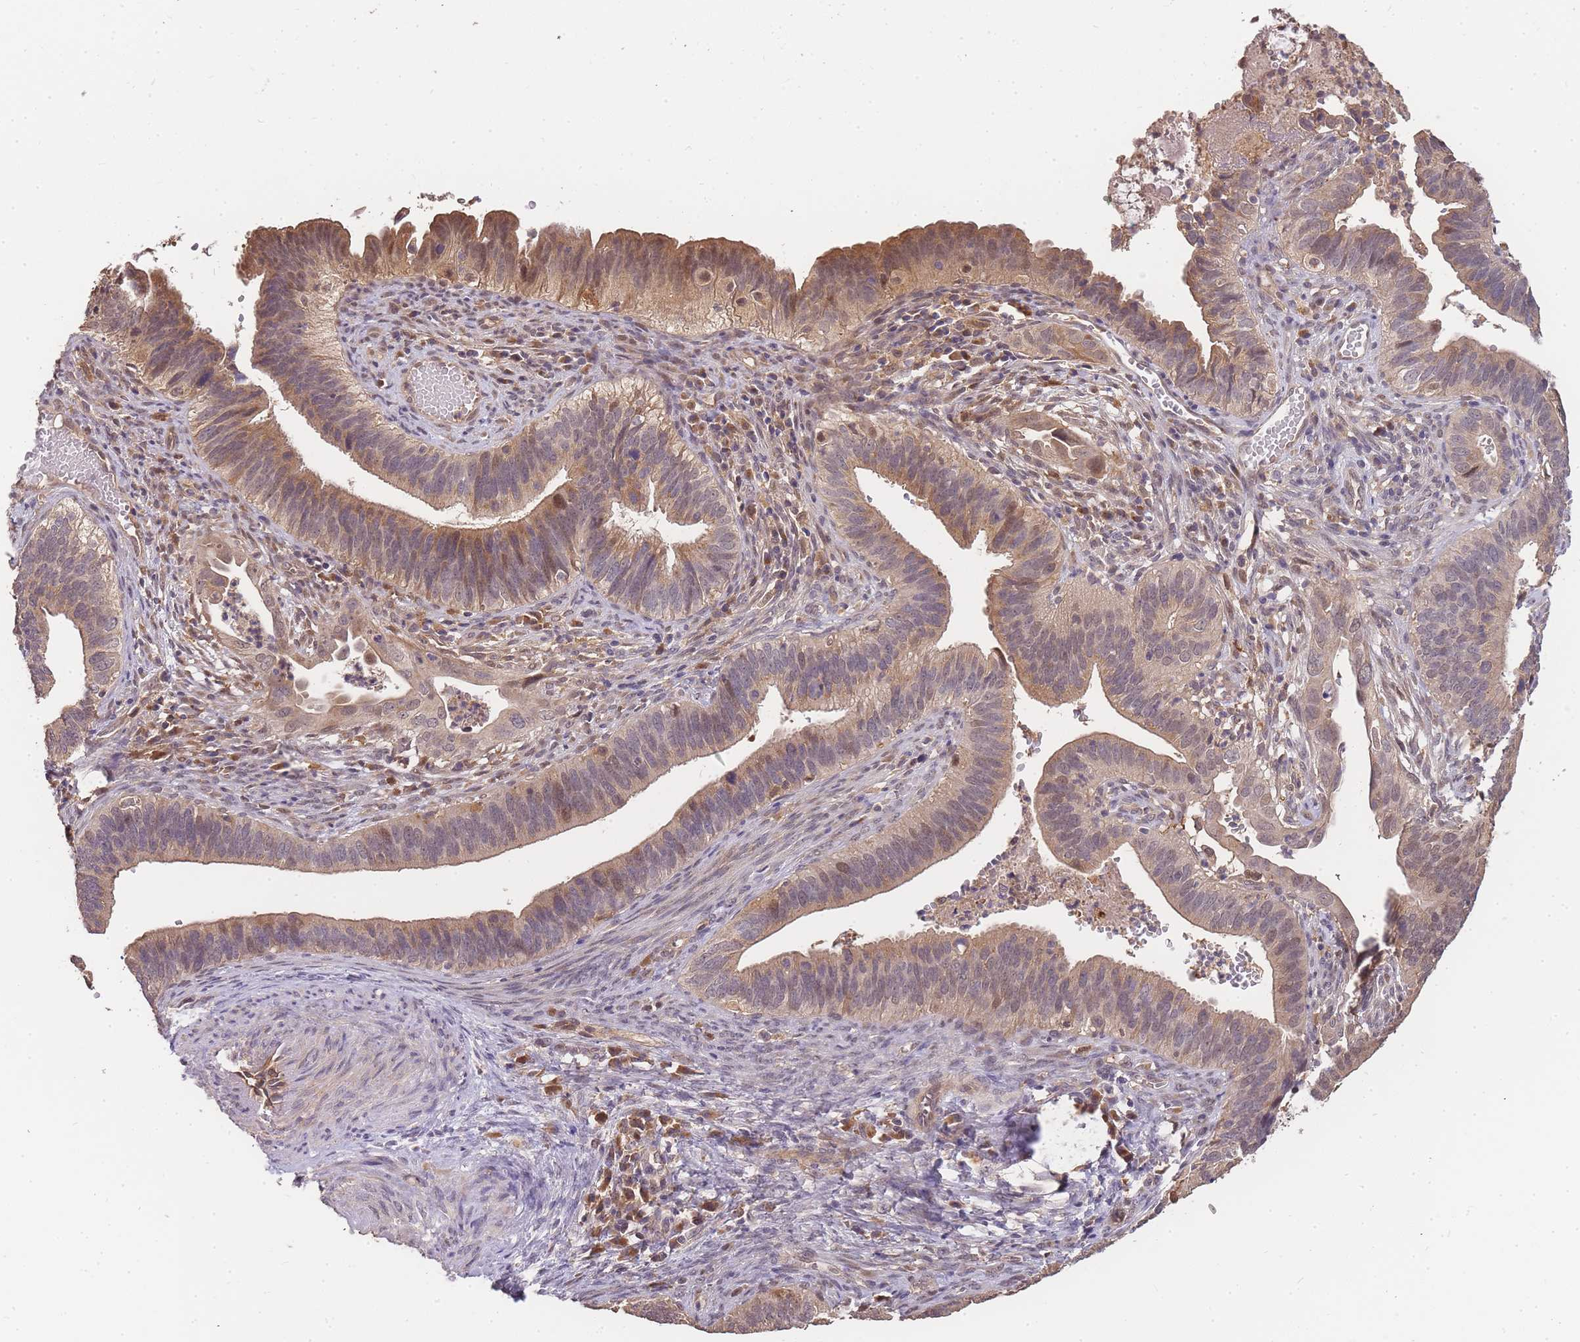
{"staining": {"intensity": "moderate", "quantity": ">75%", "location": "cytoplasmic/membranous,nuclear"}, "tissue": "cervical cancer", "cell_type": "Tumor cells", "image_type": "cancer", "snomed": [{"axis": "morphology", "description": "Adenocarcinoma, NOS"}, {"axis": "topography", "description": "Cervix"}], "caption": "Moderate cytoplasmic/membranous and nuclear staining for a protein is seen in approximately >75% of tumor cells of cervical cancer (adenocarcinoma) using IHC.", "gene": "CDKN2AIPNL", "patient": {"sex": "female", "age": 42}}